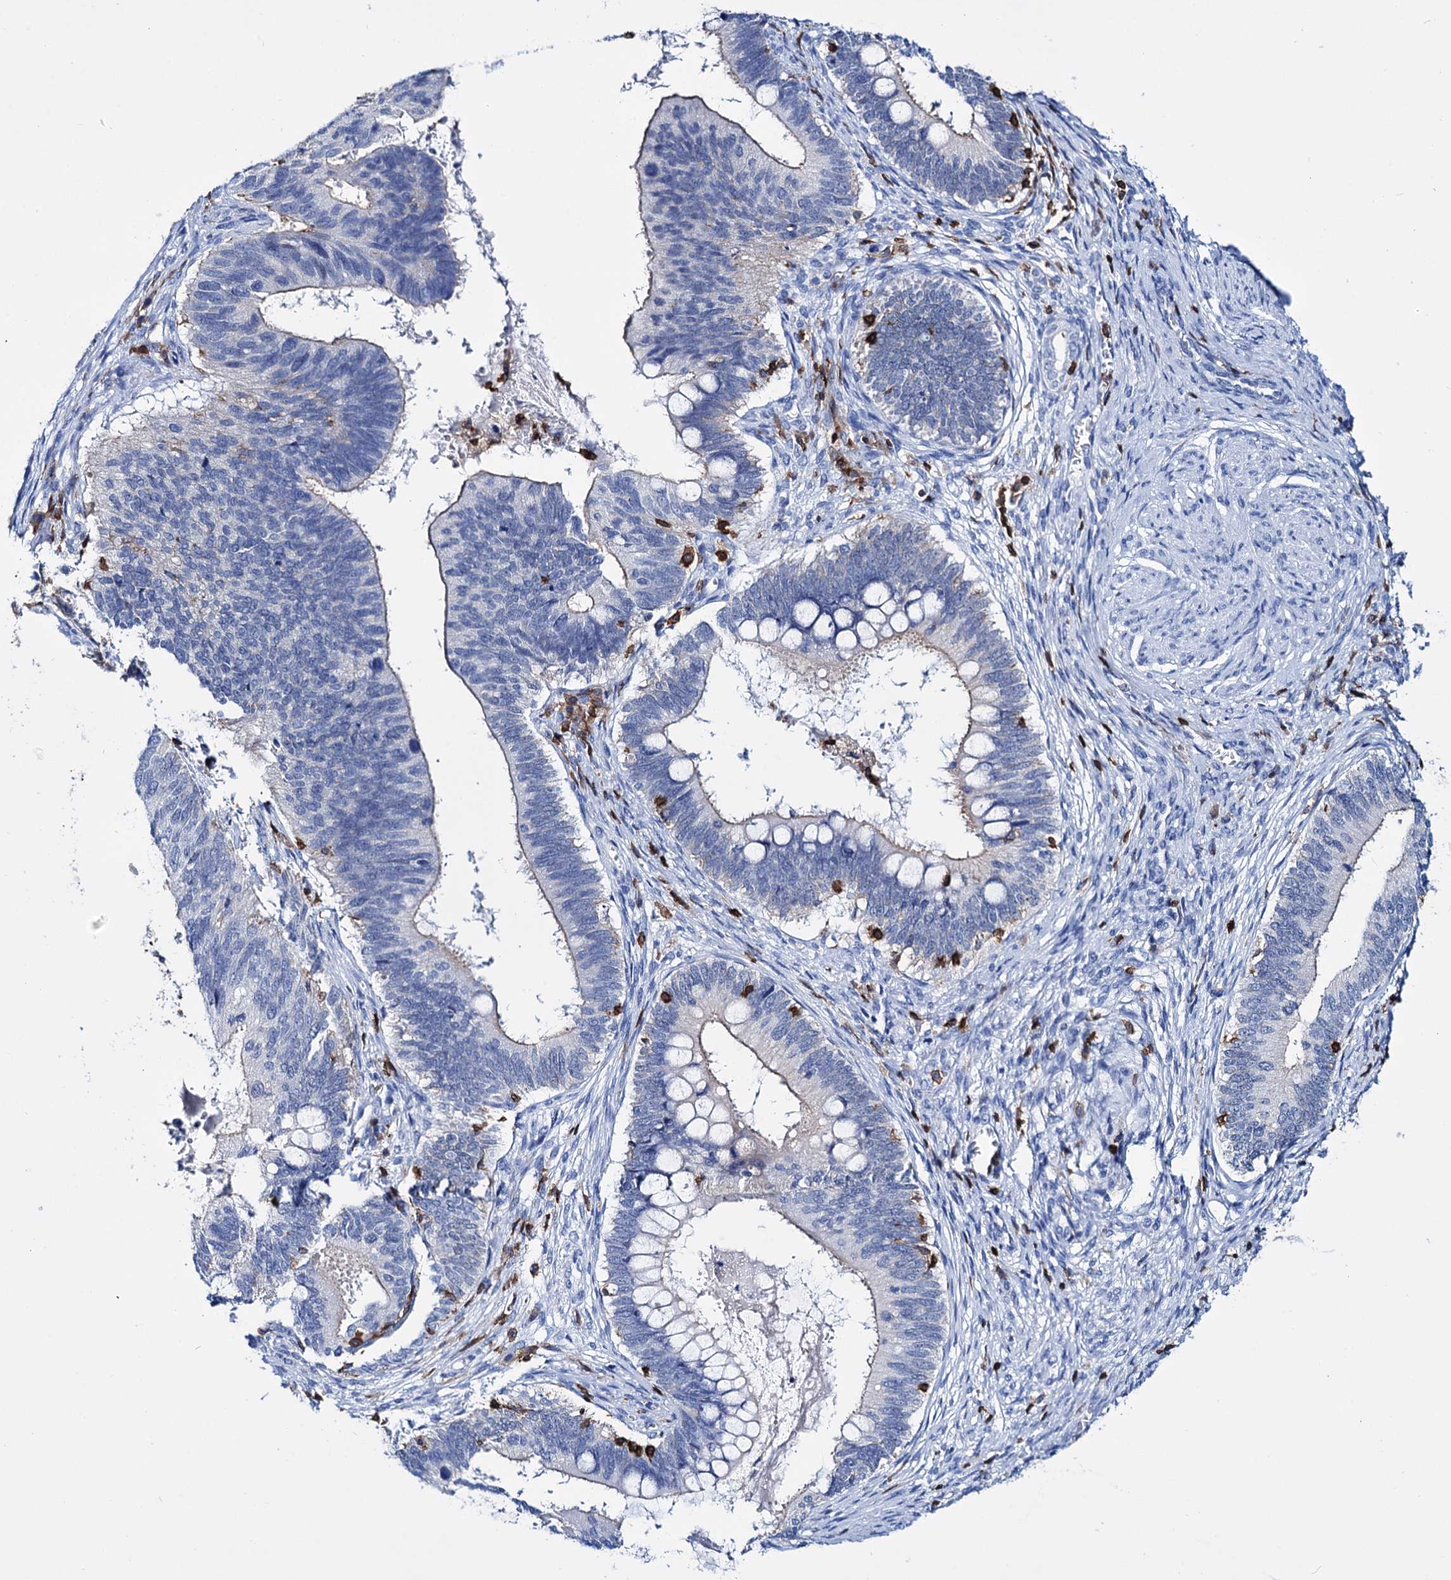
{"staining": {"intensity": "negative", "quantity": "none", "location": "none"}, "tissue": "cervical cancer", "cell_type": "Tumor cells", "image_type": "cancer", "snomed": [{"axis": "morphology", "description": "Adenocarcinoma, NOS"}, {"axis": "topography", "description": "Cervix"}], "caption": "IHC of human cervical cancer displays no expression in tumor cells.", "gene": "DEF6", "patient": {"sex": "female", "age": 42}}